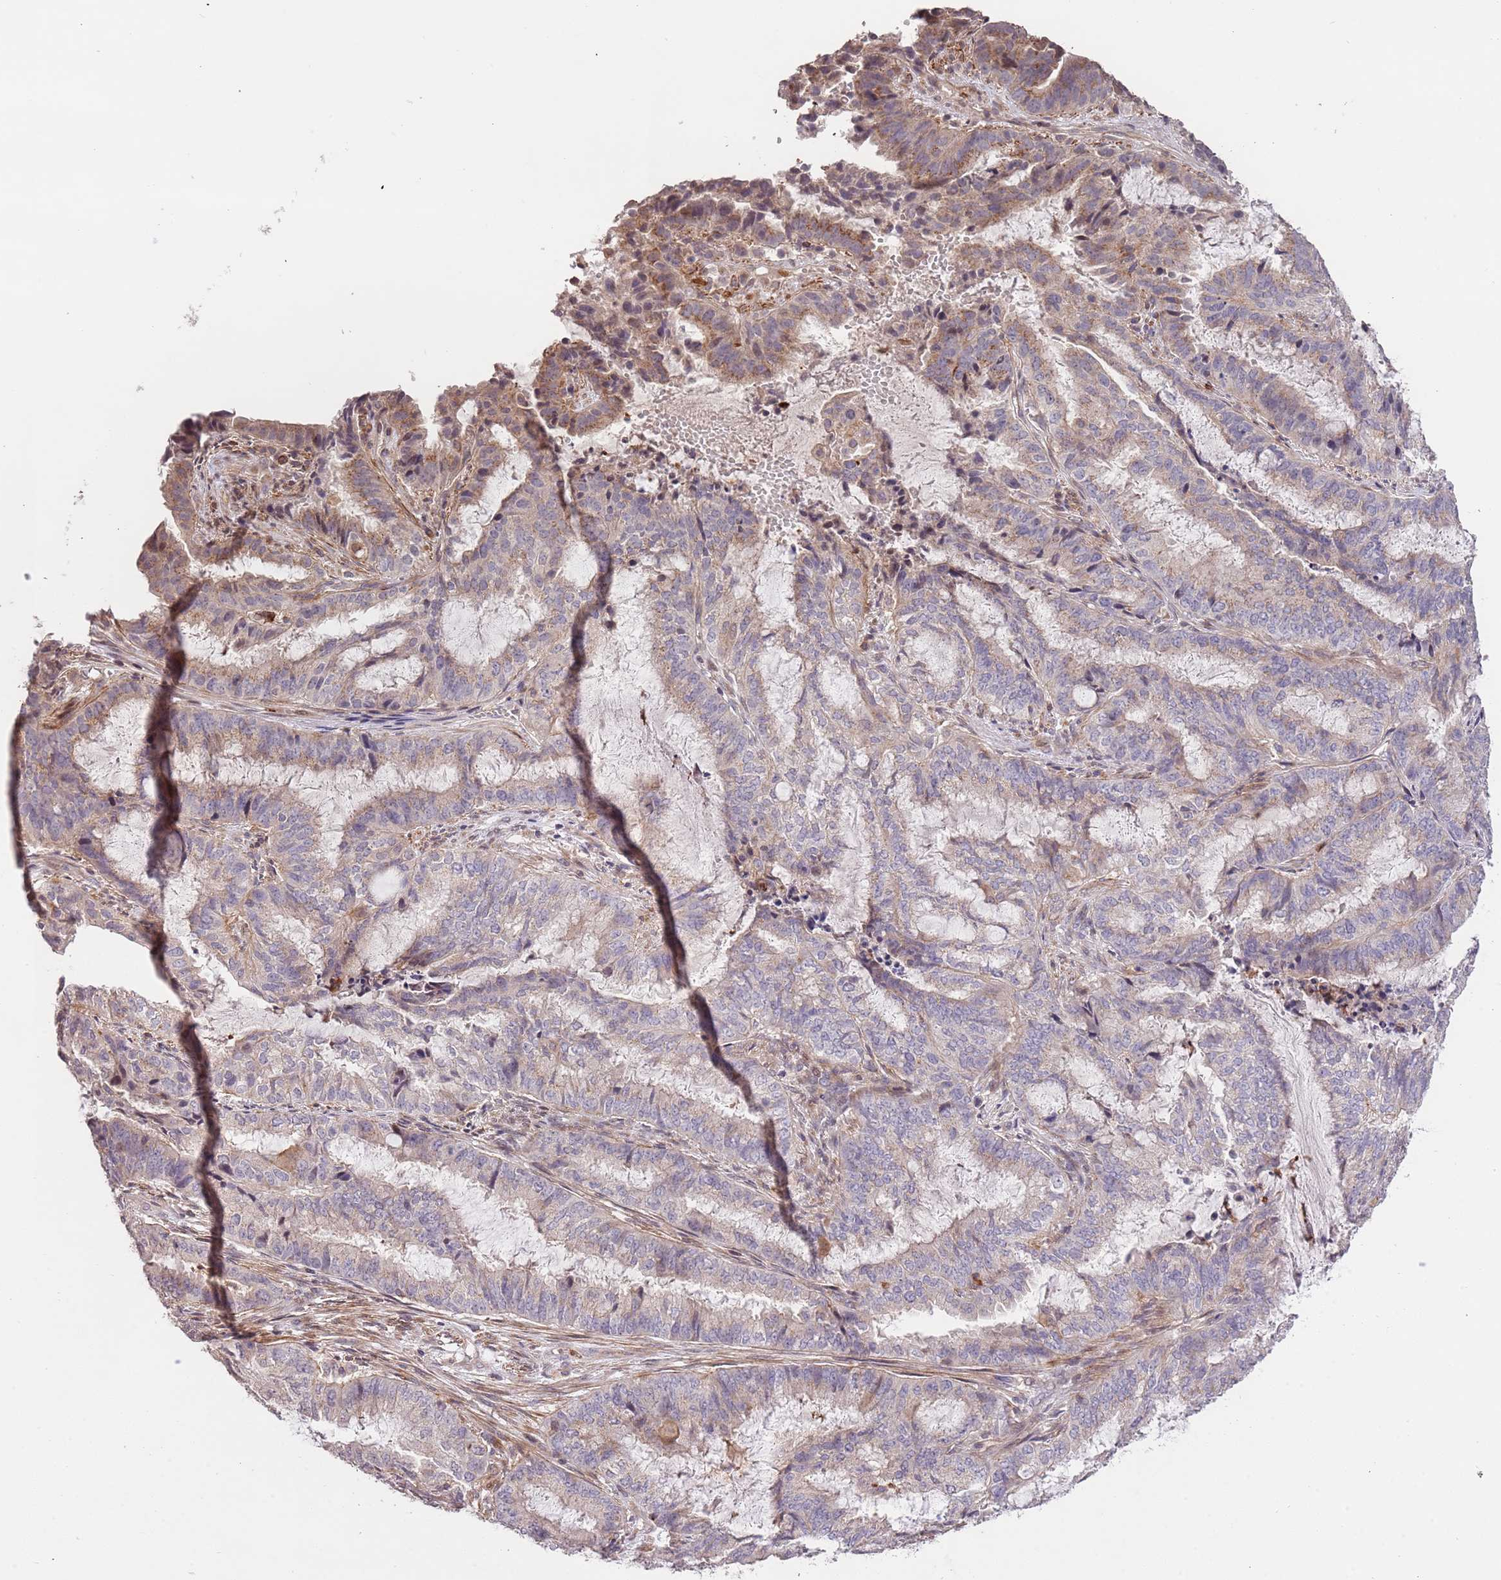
{"staining": {"intensity": "moderate", "quantity": "<25%", "location": "cytoplasmic/membranous"}, "tissue": "endometrial cancer", "cell_type": "Tumor cells", "image_type": "cancer", "snomed": [{"axis": "morphology", "description": "Adenocarcinoma, NOS"}, {"axis": "topography", "description": "Endometrium"}], "caption": "Immunohistochemical staining of endometrial cancer demonstrates low levels of moderate cytoplasmic/membranous expression in about <25% of tumor cells.", "gene": "SLC16A4", "patient": {"sex": "female", "age": 51}}